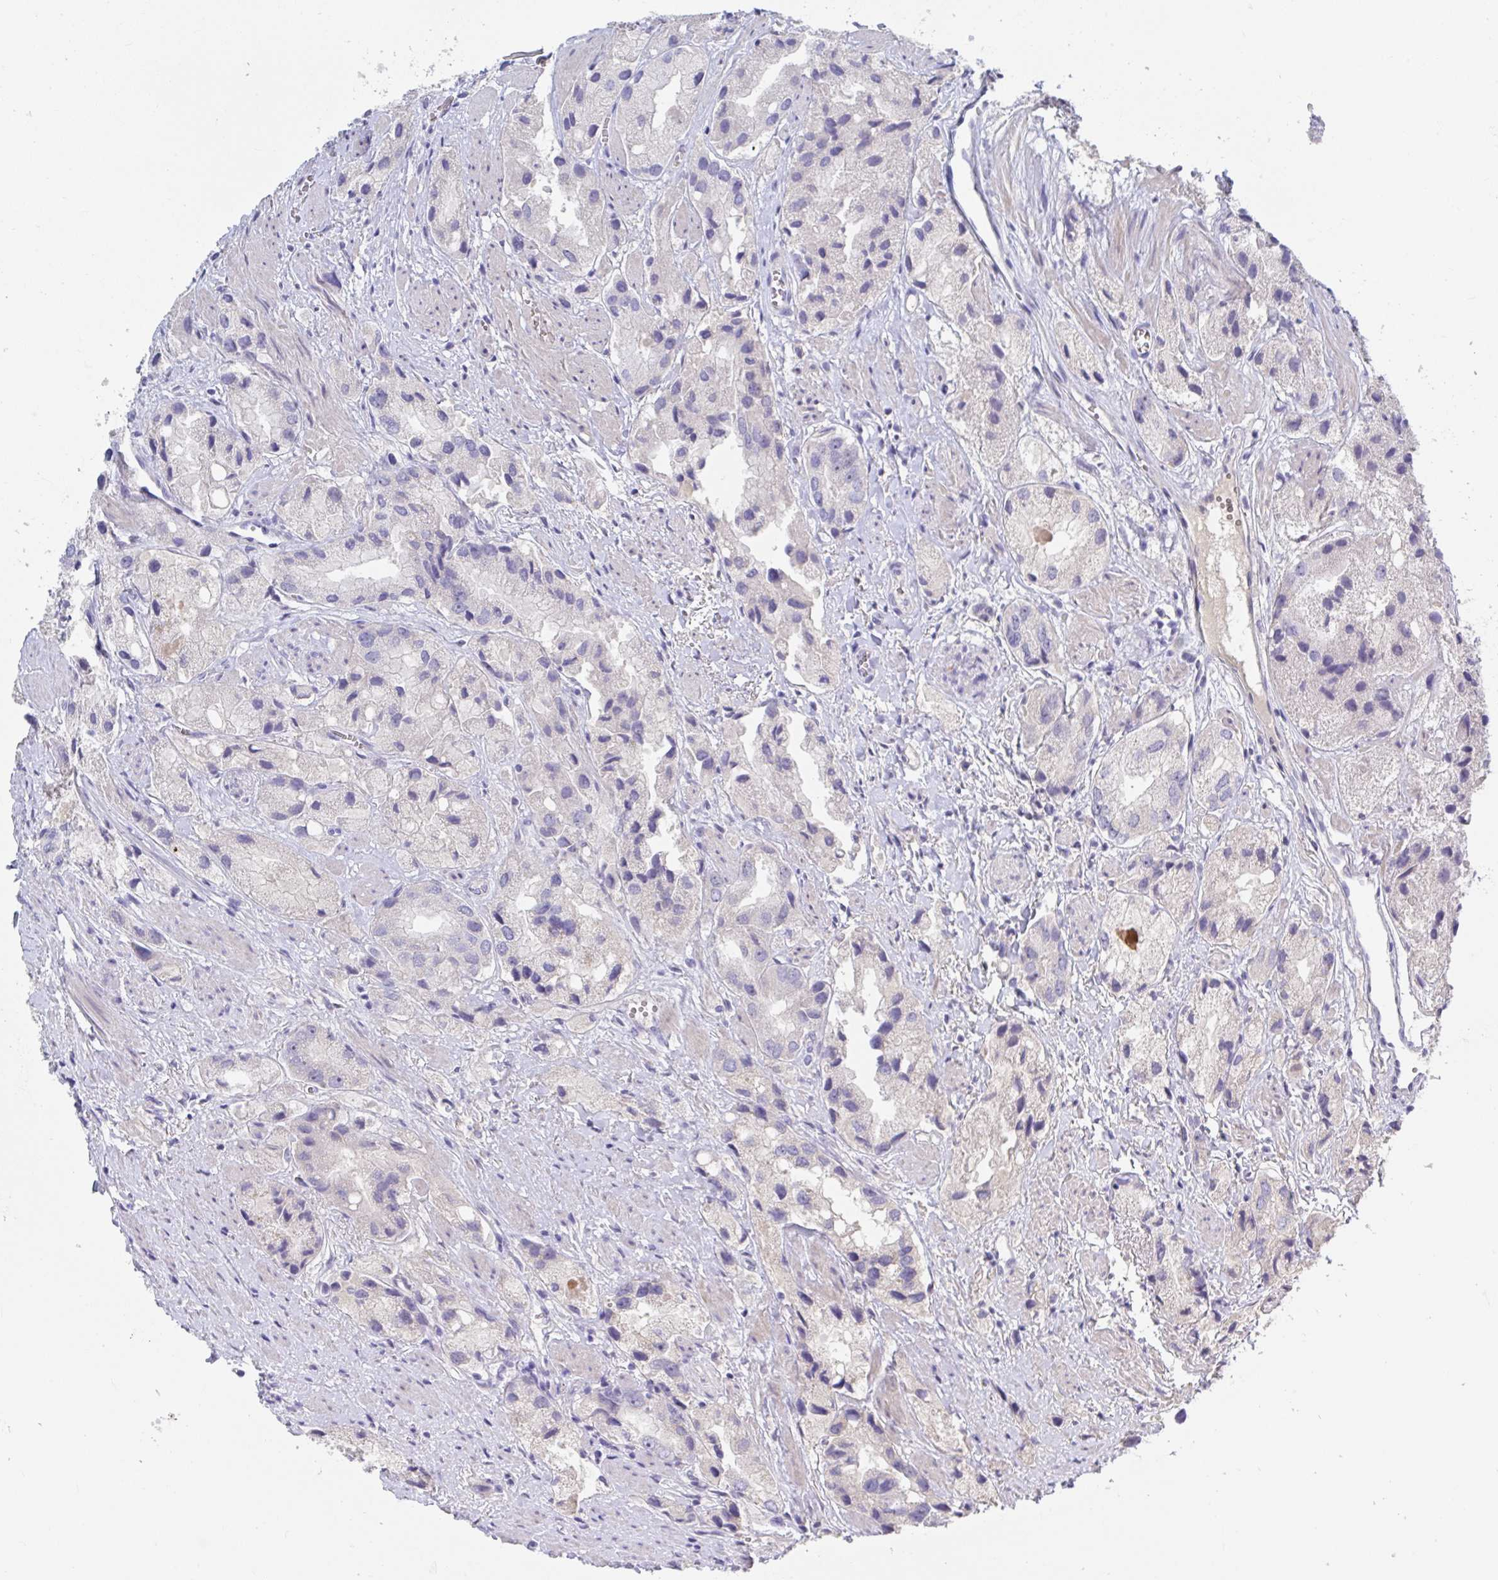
{"staining": {"intensity": "negative", "quantity": "none", "location": "none"}, "tissue": "prostate cancer", "cell_type": "Tumor cells", "image_type": "cancer", "snomed": [{"axis": "morphology", "description": "Adenocarcinoma, Low grade"}, {"axis": "topography", "description": "Prostate"}], "caption": "The photomicrograph reveals no significant staining in tumor cells of prostate cancer (low-grade adenocarcinoma).", "gene": "ANO5", "patient": {"sex": "male", "age": 69}}